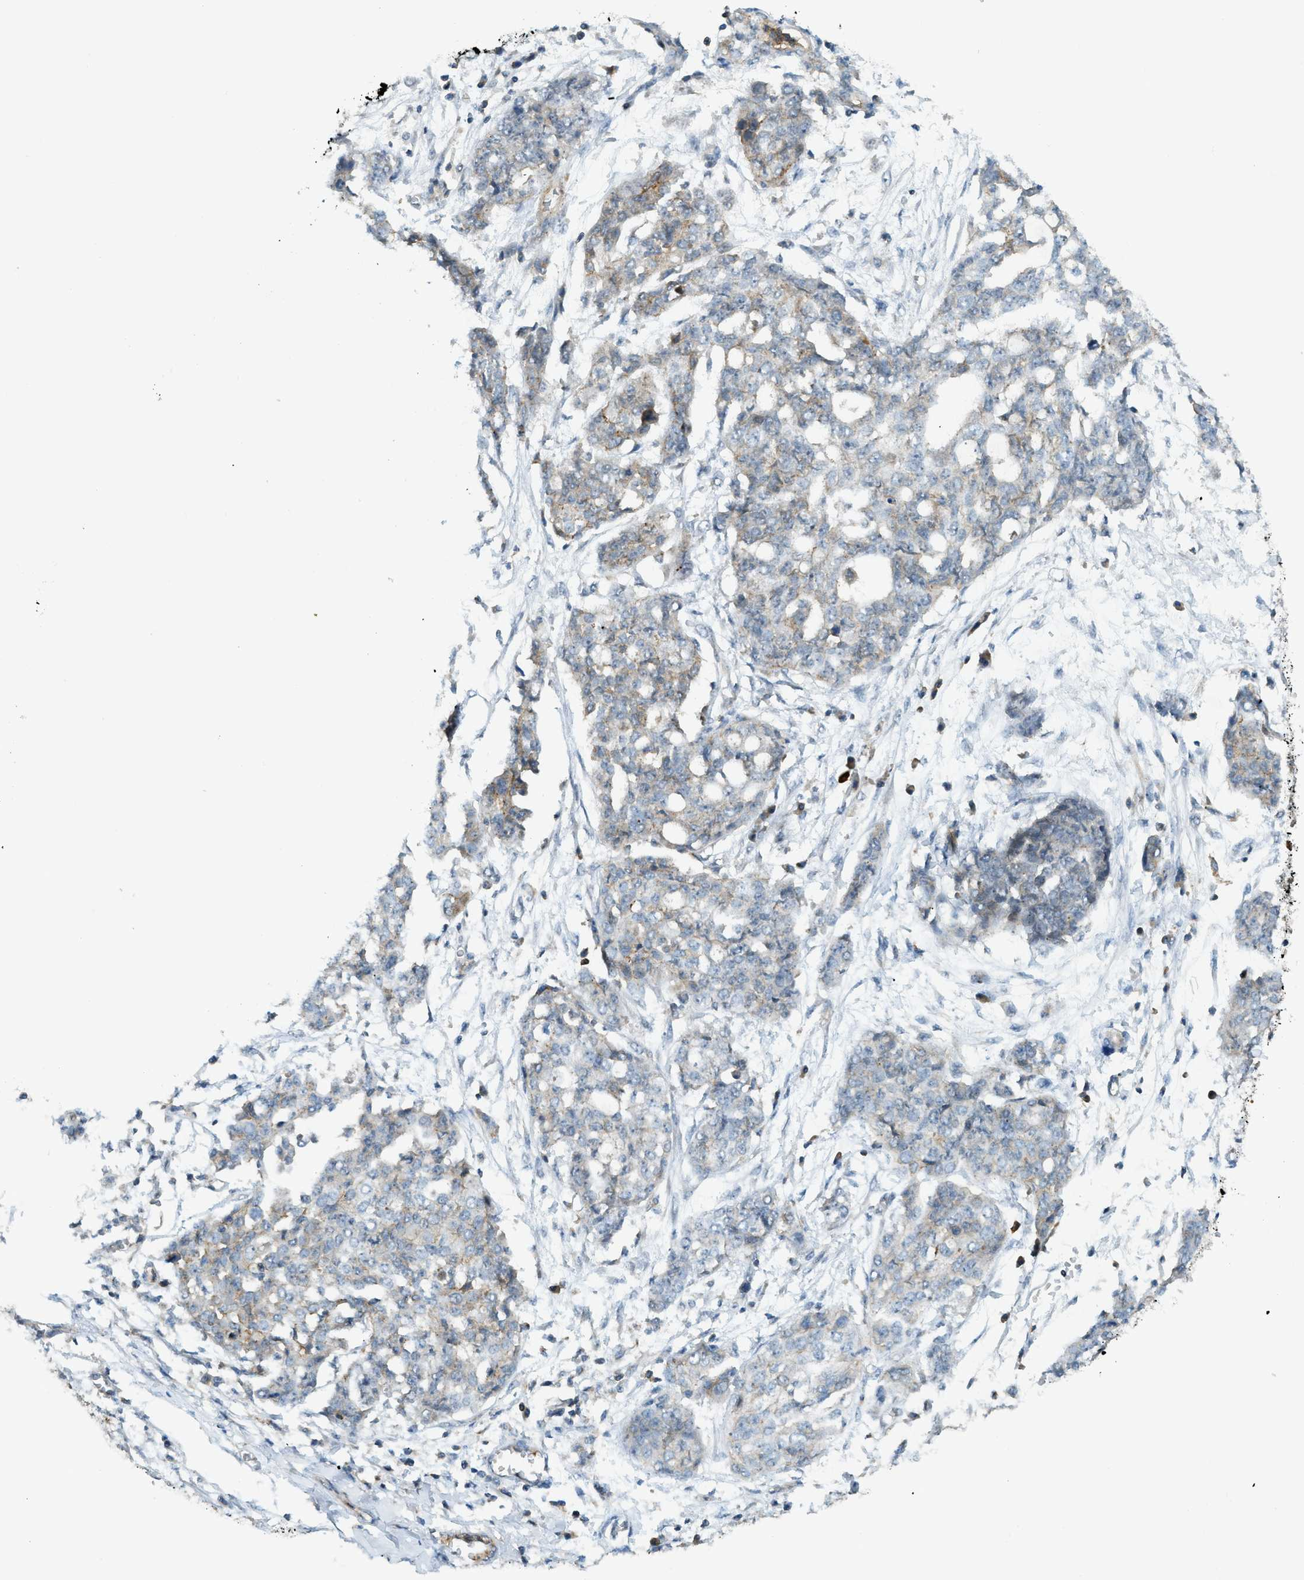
{"staining": {"intensity": "moderate", "quantity": "25%-75%", "location": "cytoplasmic/membranous"}, "tissue": "ovarian cancer", "cell_type": "Tumor cells", "image_type": "cancer", "snomed": [{"axis": "morphology", "description": "Cystadenocarcinoma, serous, NOS"}, {"axis": "topography", "description": "Soft tissue"}, {"axis": "topography", "description": "Ovary"}], "caption": "Immunohistochemistry histopathology image of human ovarian serous cystadenocarcinoma stained for a protein (brown), which reveals medium levels of moderate cytoplasmic/membranous staining in about 25%-75% of tumor cells.", "gene": "GRK6", "patient": {"sex": "female", "age": 57}}